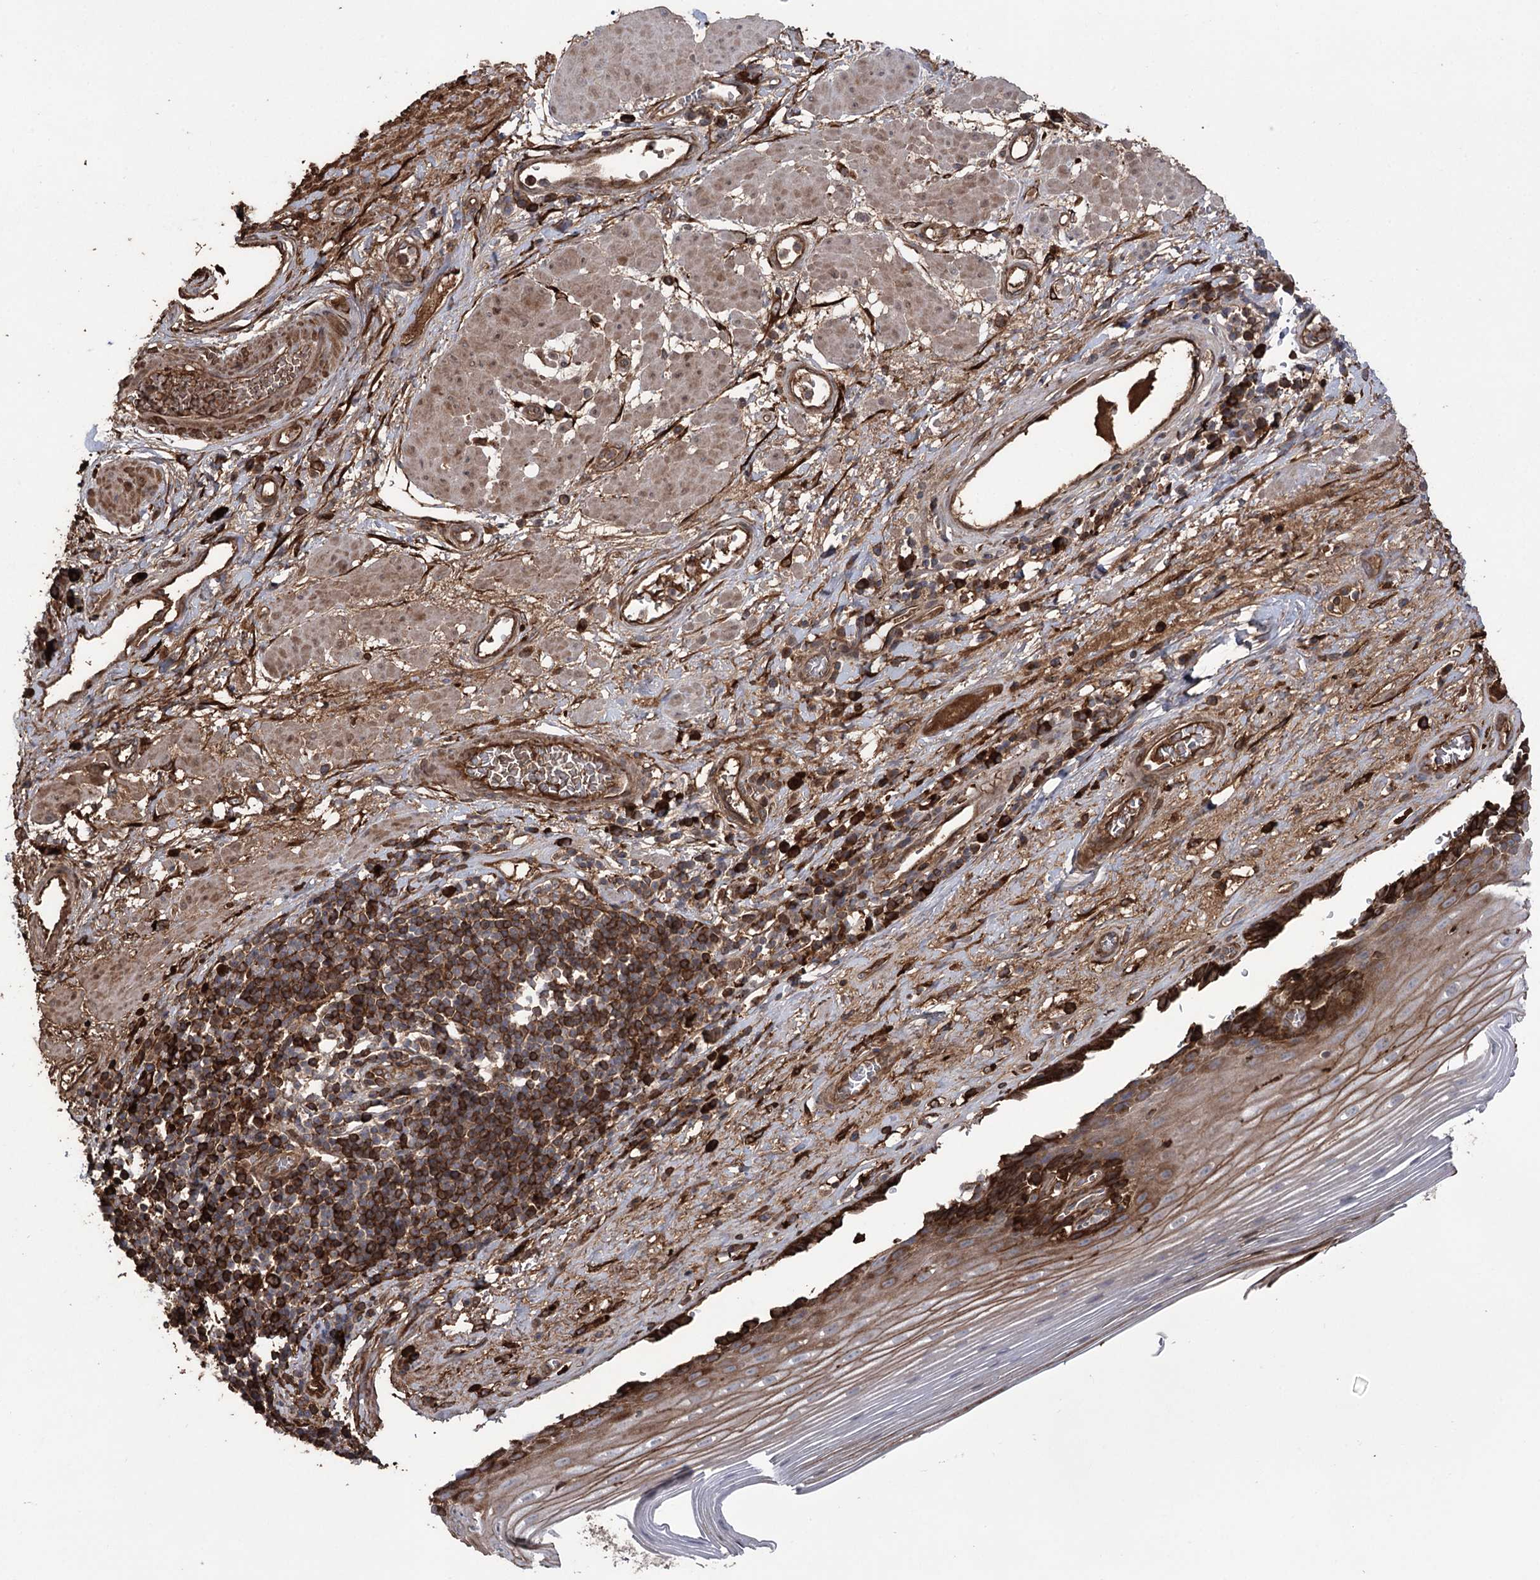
{"staining": {"intensity": "strong", "quantity": "<25%", "location": "cytoplasmic/membranous"}, "tissue": "esophagus", "cell_type": "Squamous epithelial cells", "image_type": "normal", "snomed": [{"axis": "morphology", "description": "Normal tissue, NOS"}, {"axis": "topography", "description": "Esophagus"}], "caption": "Unremarkable esophagus demonstrates strong cytoplasmic/membranous expression in about <25% of squamous epithelial cells (Stains: DAB in brown, nuclei in blue, Microscopy: brightfield microscopy at high magnification)..", "gene": "OTUD1", "patient": {"sex": "male", "age": 62}}